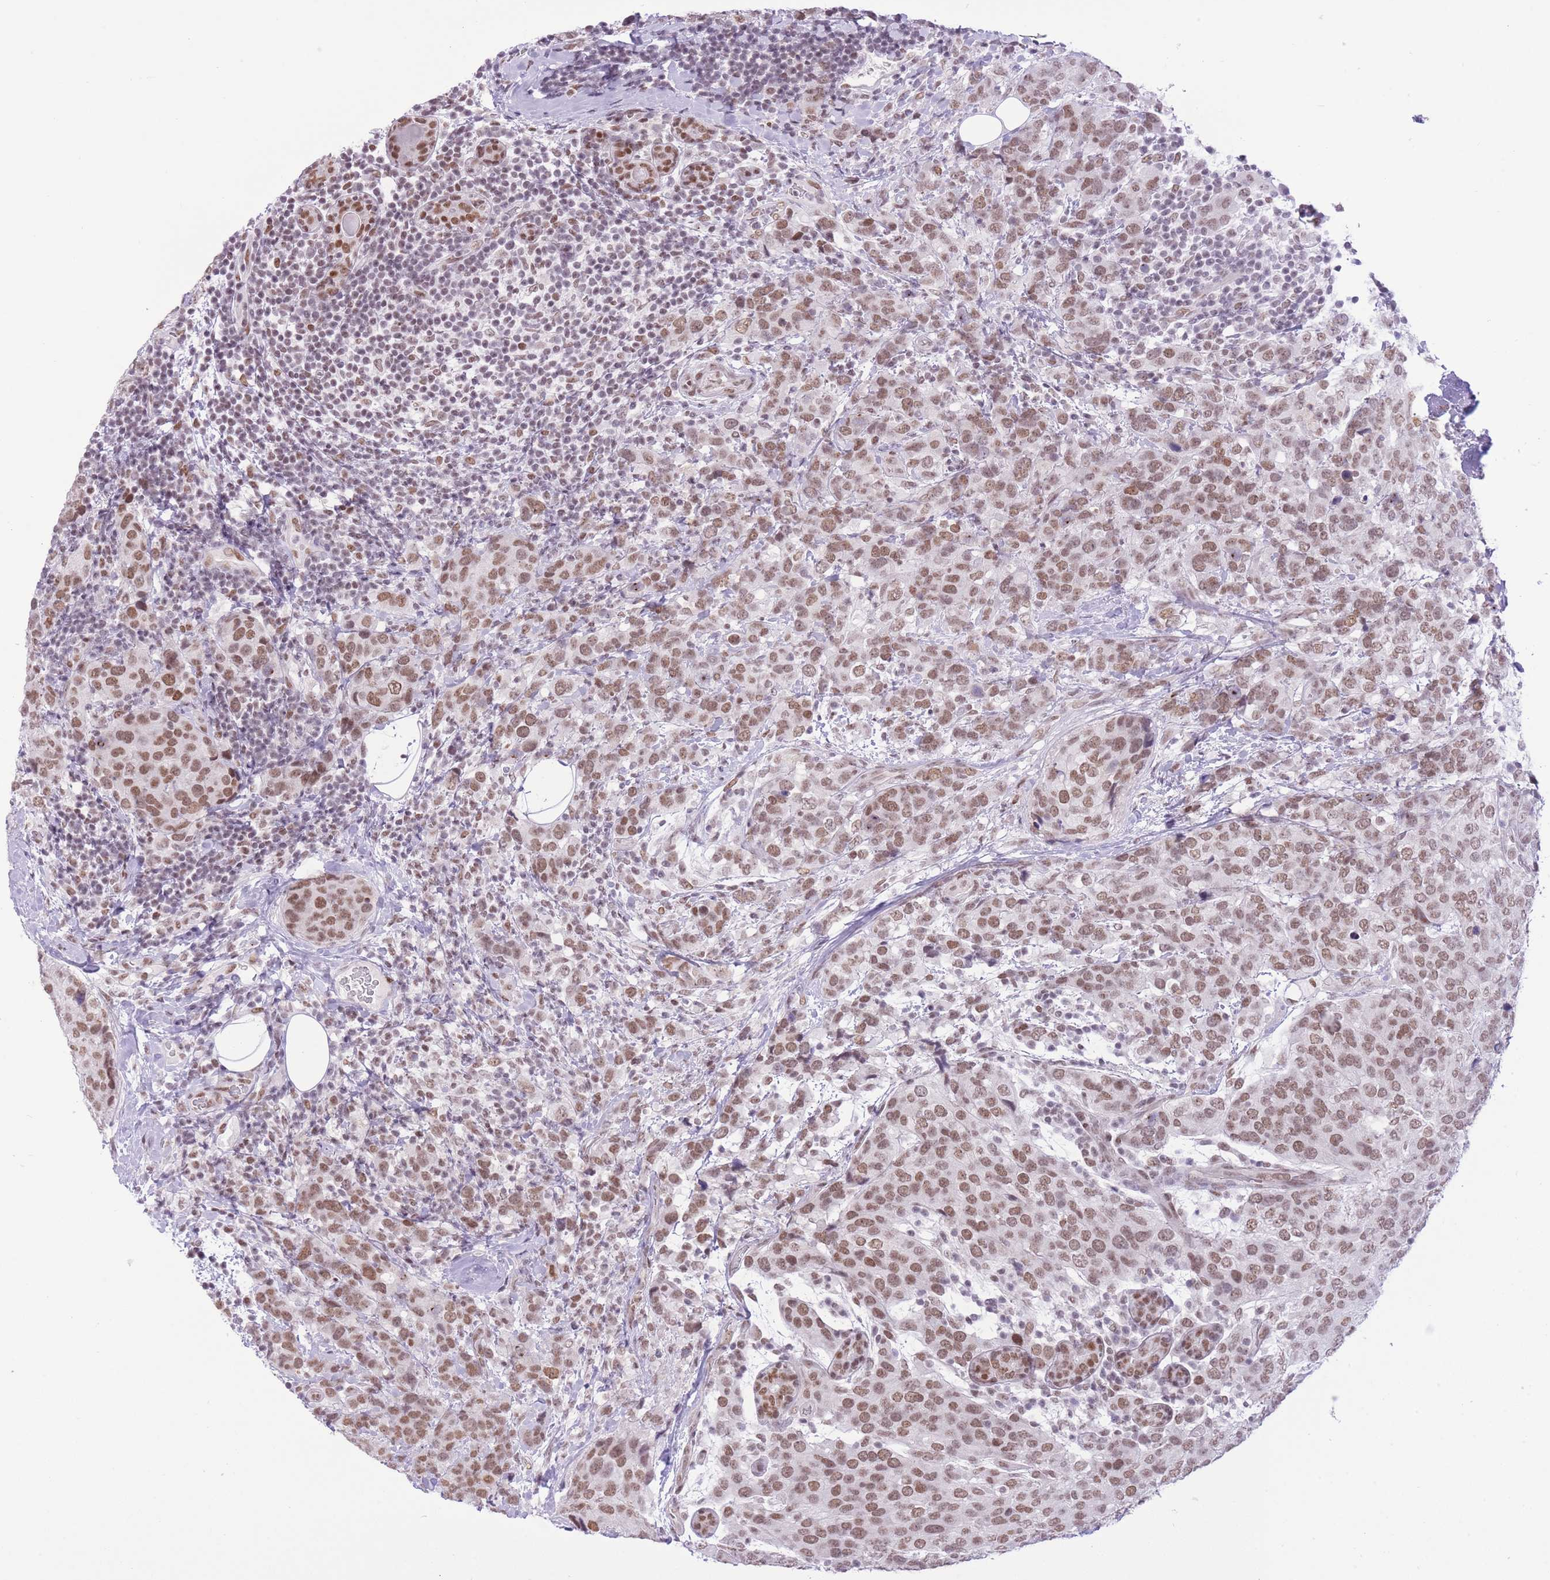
{"staining": {"intensity": "moderate", "quantity": ">75%", "location": "nuclear"}, "tissue": "breast cancer", "cell_type": "Tumor cells", "image_type": "cancer", "snomed": [{"axis": "morphology", "description": "Lobular carcinoma"}, {"axis": "topography", "description": "Breast"}], "caption": "Human breast cancer stained for a protein (brown) displays moderate nuclear positive positivity in approximately >75% of tumor cells.", "gene": "ZBED5", "patient": {"sex": "female", "age": 59}}